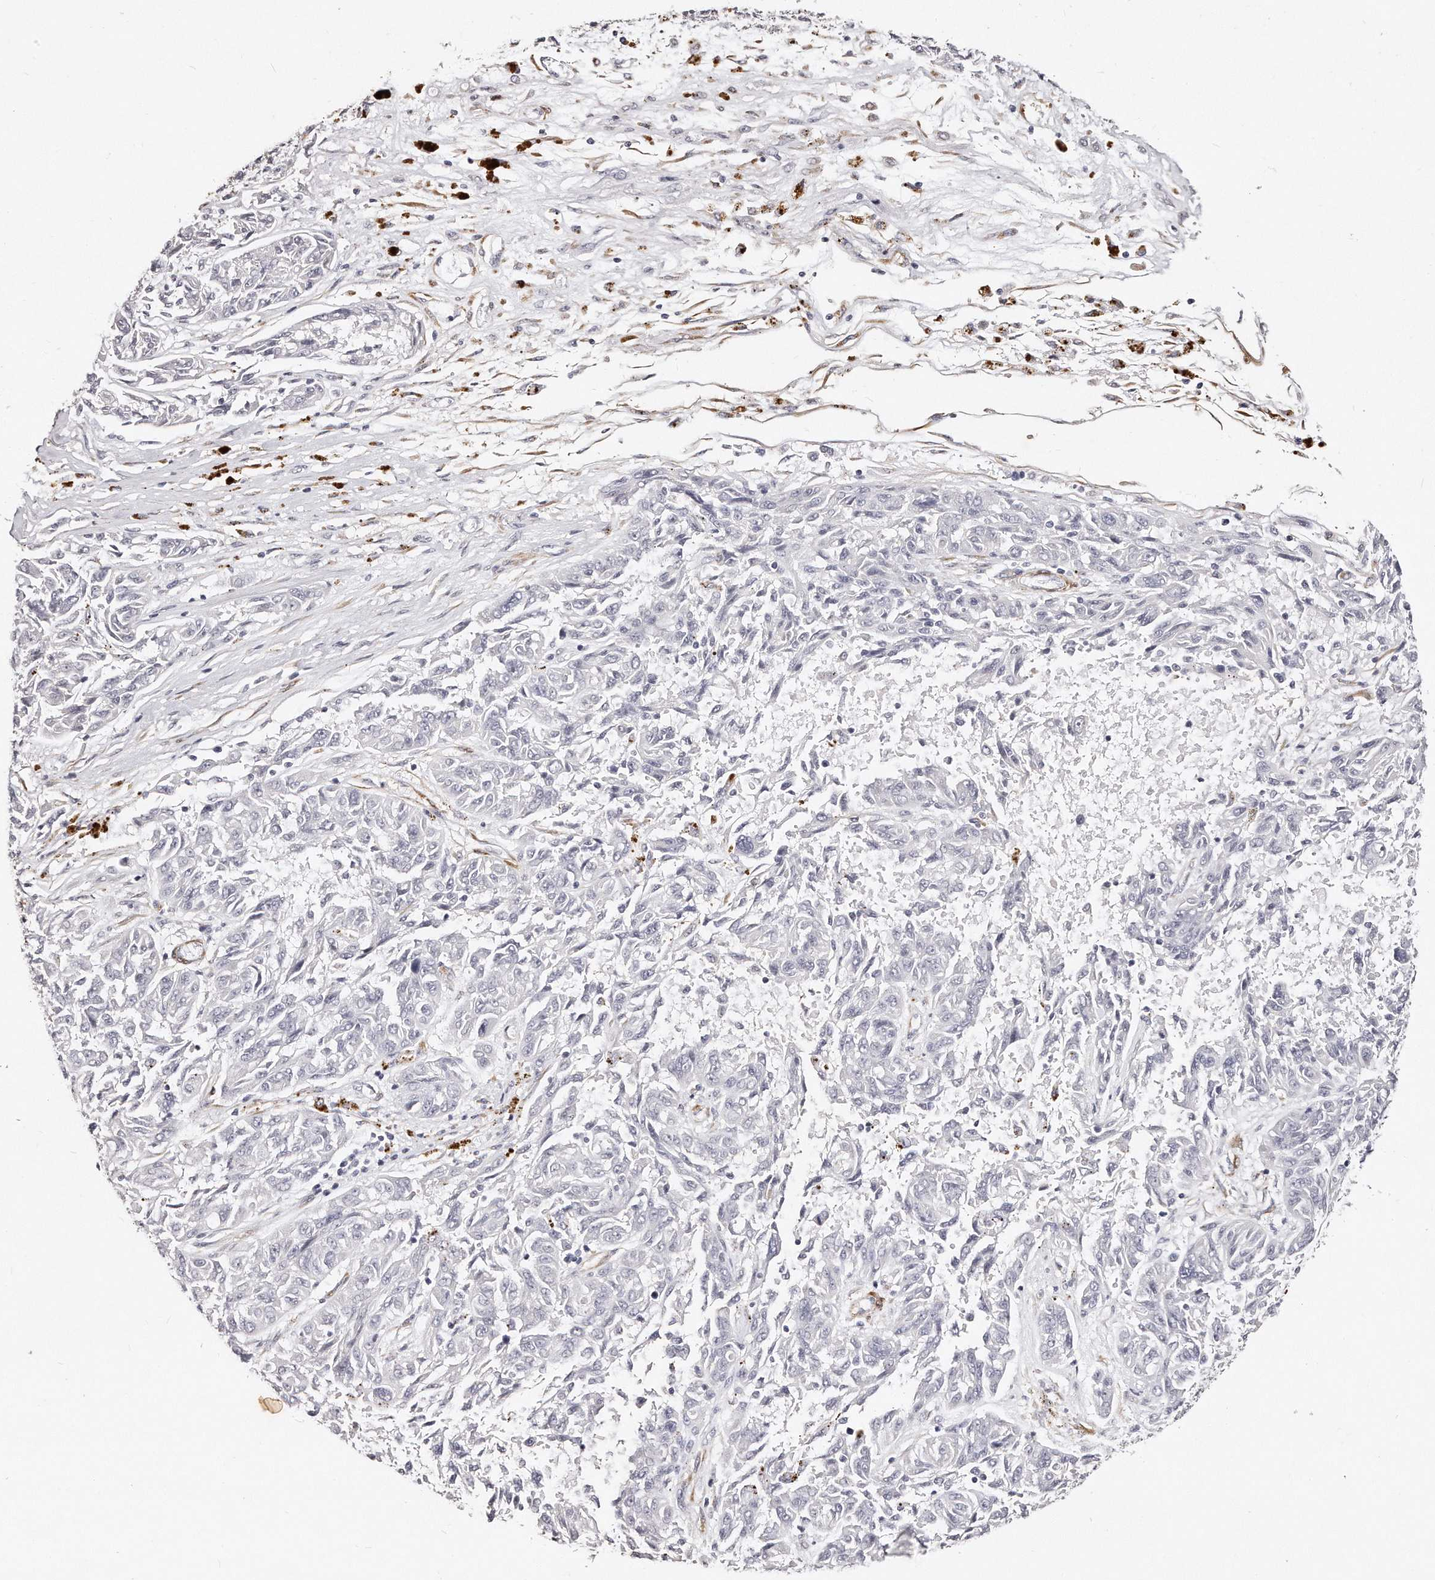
{"staining": {"intensity": "negative", "quantity": "none", "location": "none"}, "tissue": "melanoma", "cell_type": "Tumor cells", "image_type": "cancer", "snomed": [{"axis": "morphology", "description": "Malignant melanoma, NOS"}, {"axis": "topography", "description": "Skin"}], "caption": "An image of human malignant melanoma is negative for staining in tumor cells. (DAB (3,3'-diaminobenzidine) immunohistochemistry (IHC), high magnification).", "gene": "LMOD1", "patient": {"sex": "male", "age": 53}}